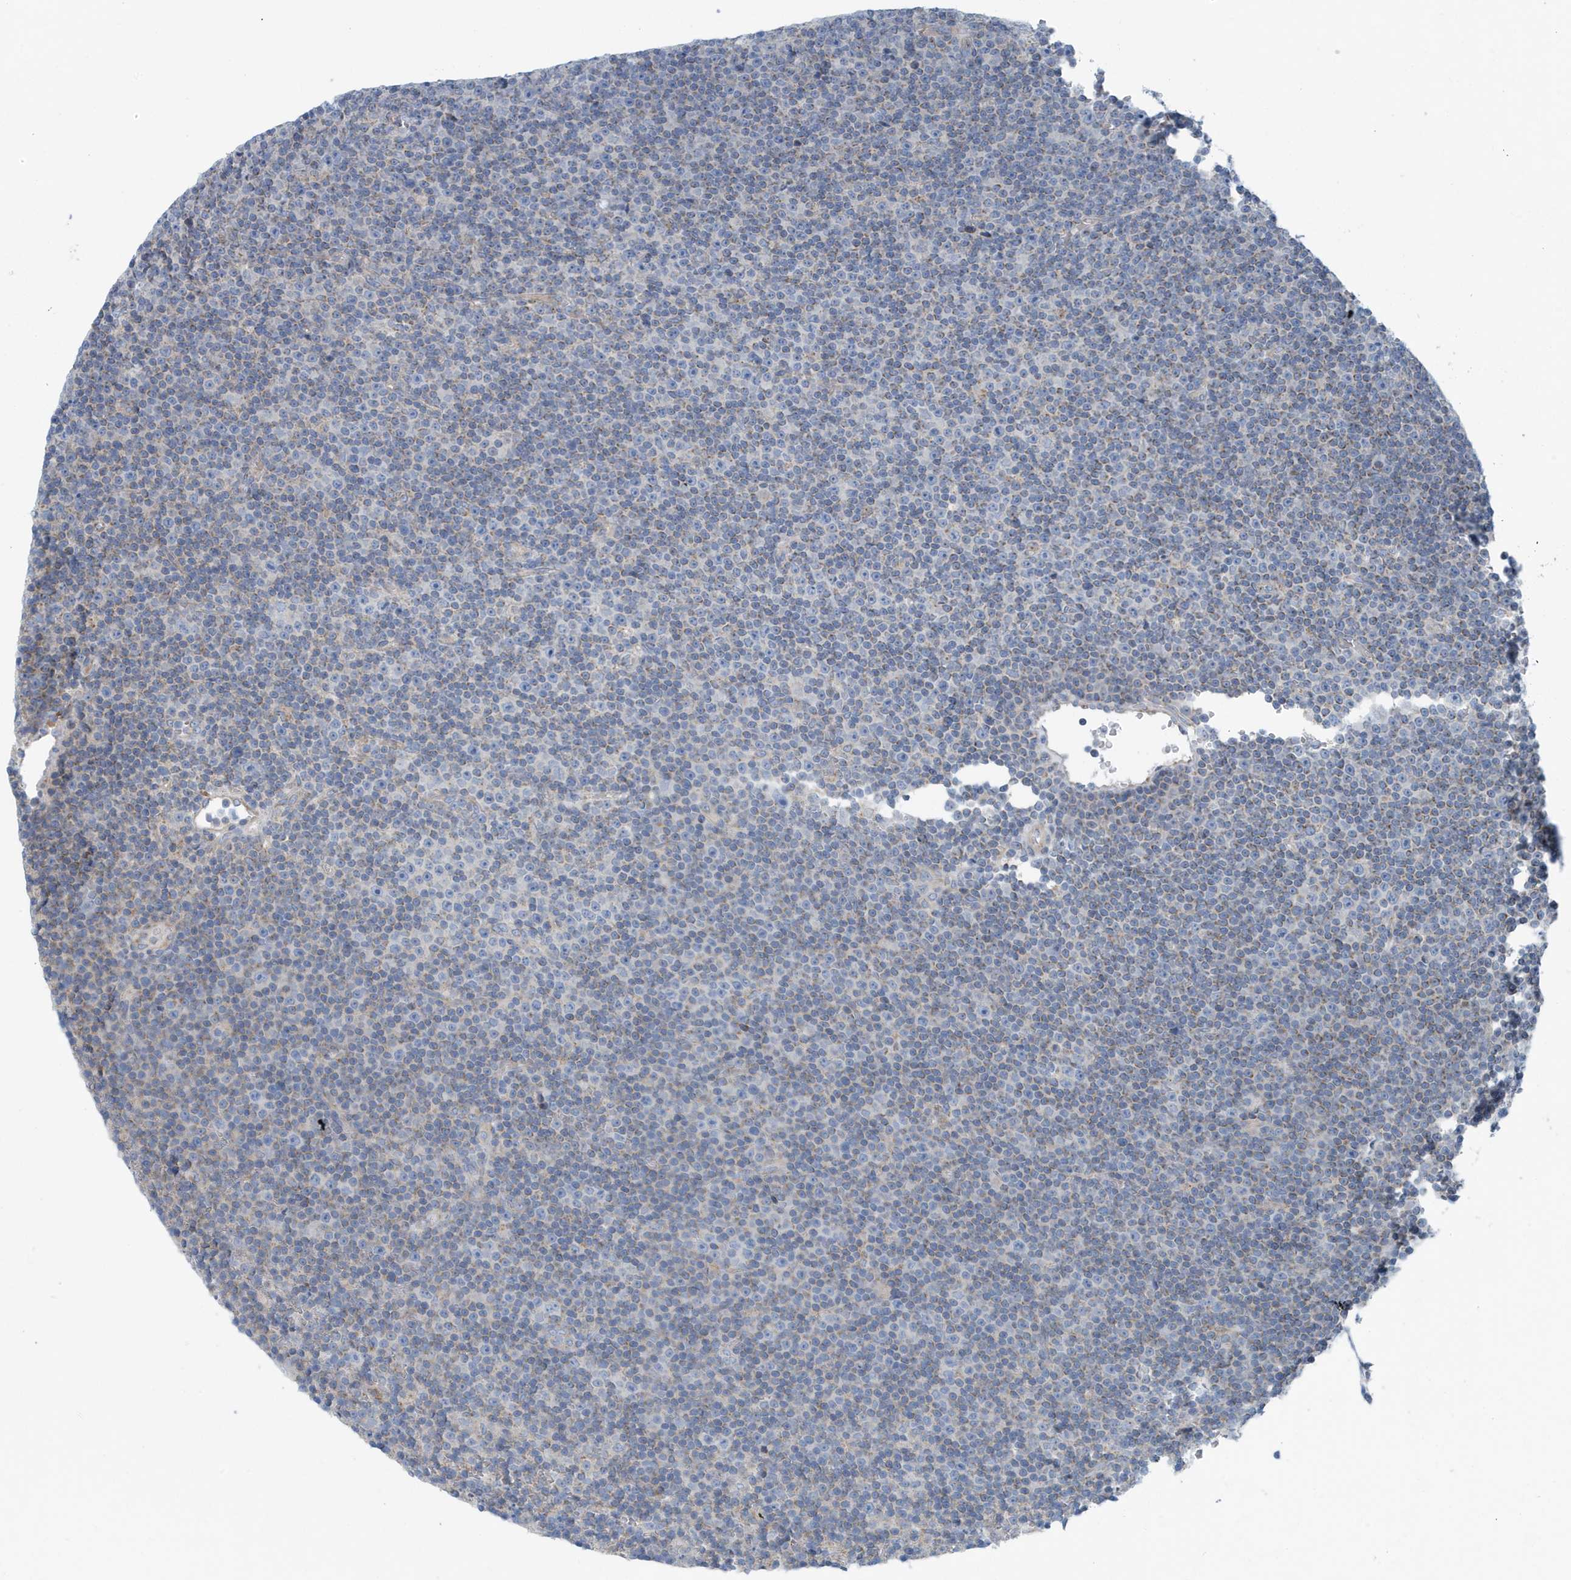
{"staining": {"intensity": "negative", "quantity": "none", "location": "none"}, "tissue": "lymphoma", "cell_type": "Tumor cells", "image_type": "cancer", "snomed": [{"axis": "morphology", "description": "Malignant lymphoma, non-Hodgkin's type, Low grade"}, {"axis": "topography", "description": "Lymph node"}], "caption": "There is no significant expression in tumor cells of malignant lymphoma, non-Hodgkin's type (low-grade).", "gene": "PPM1M", "patient": {"sex": "female", "age": 67}}